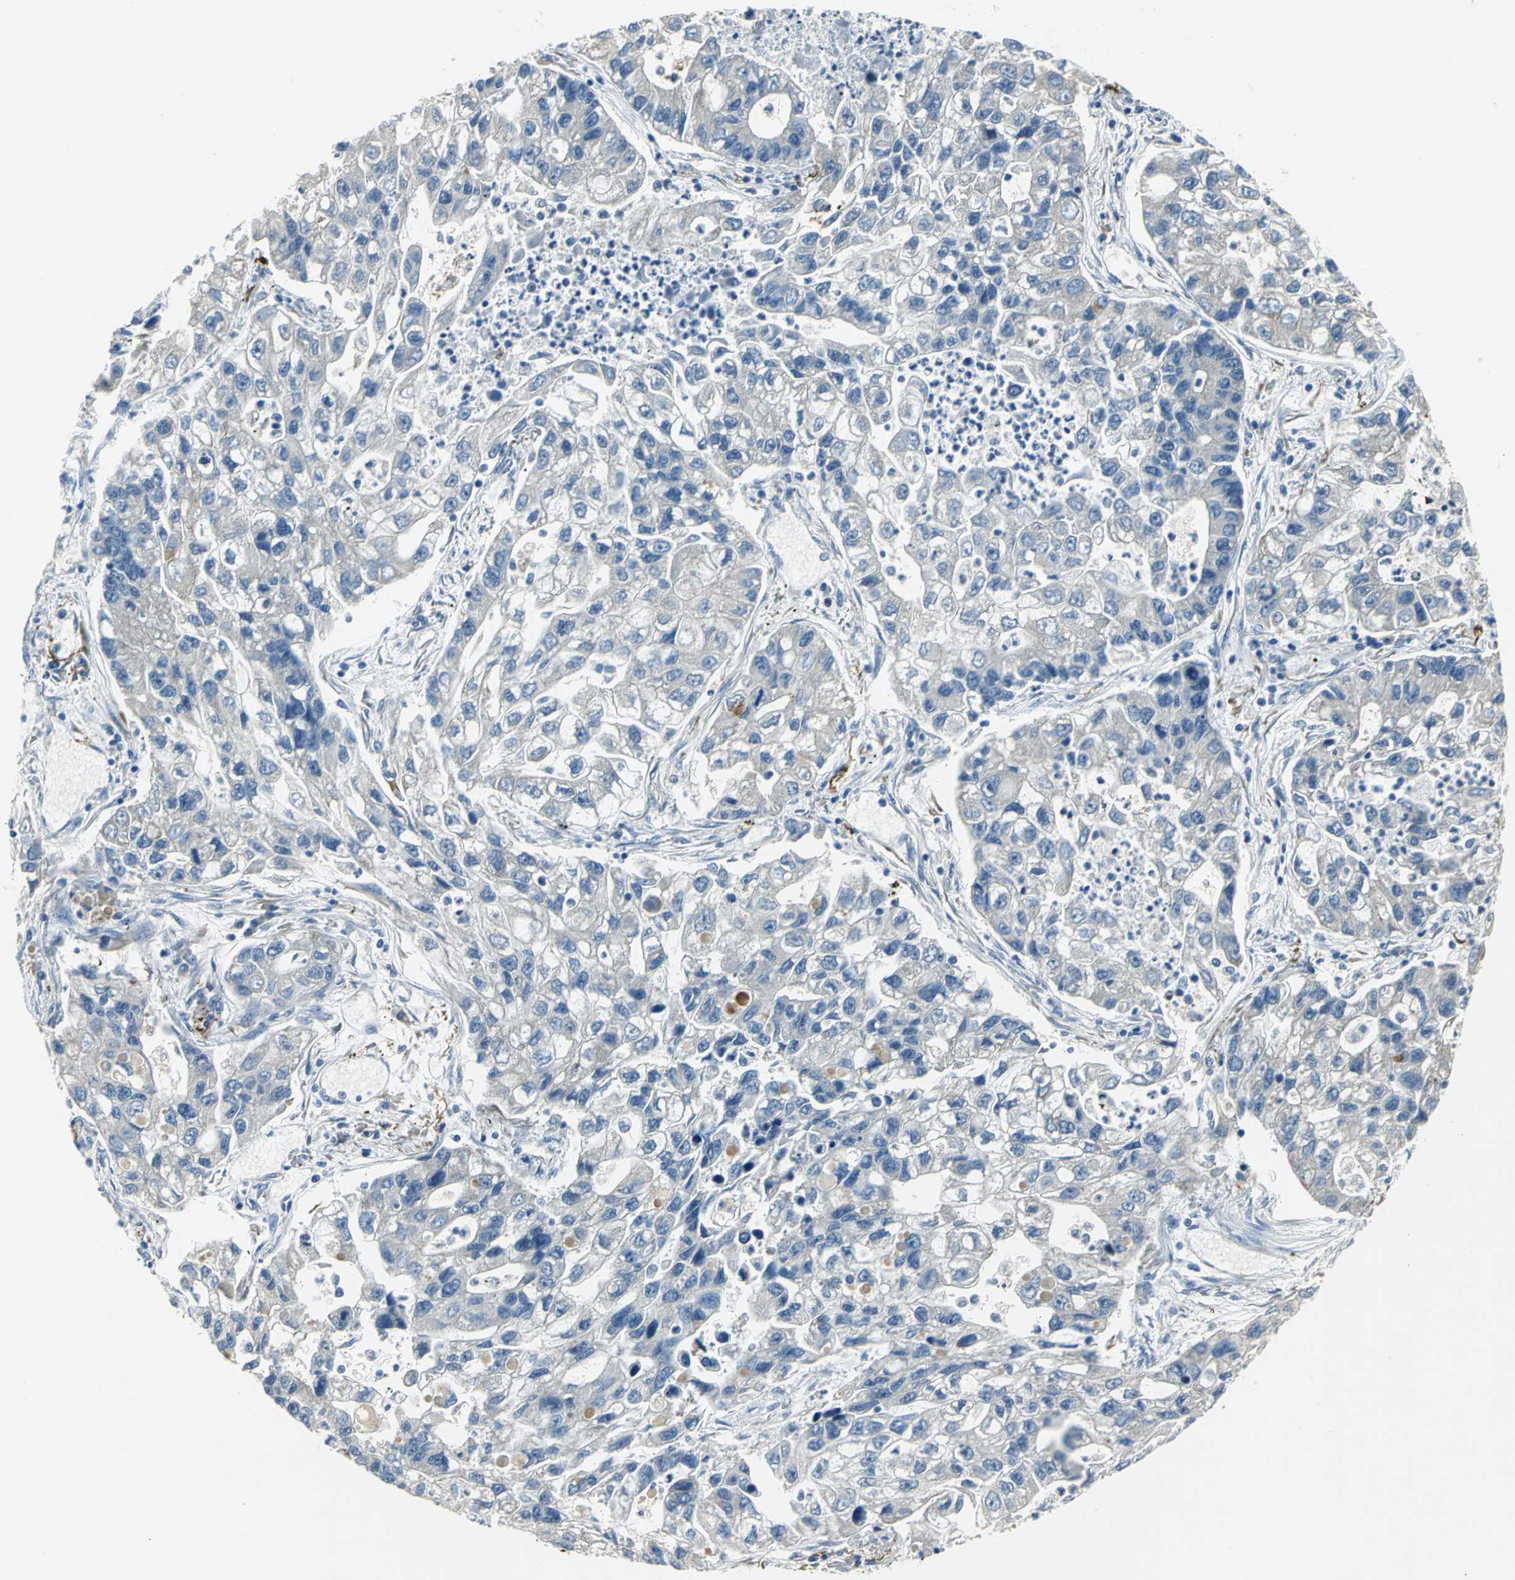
{"staining": {"intensity": "negative", "quantity": "none", "location": "none"}, "tissue": "lung cancer", "cell_type": "Tumor cells", "image_type": "cancer", "snomed": [{"axis": "morphology", "description": "Adenocarcinoma, NOS"}, {"axis": "topography", "description": "Lung"}], "caption": "There is no significant staining in tumor cells of adenocarcinoma (lung).", "gene": "SLC16A7", "patient": {"sex": "female", "age": 51}}